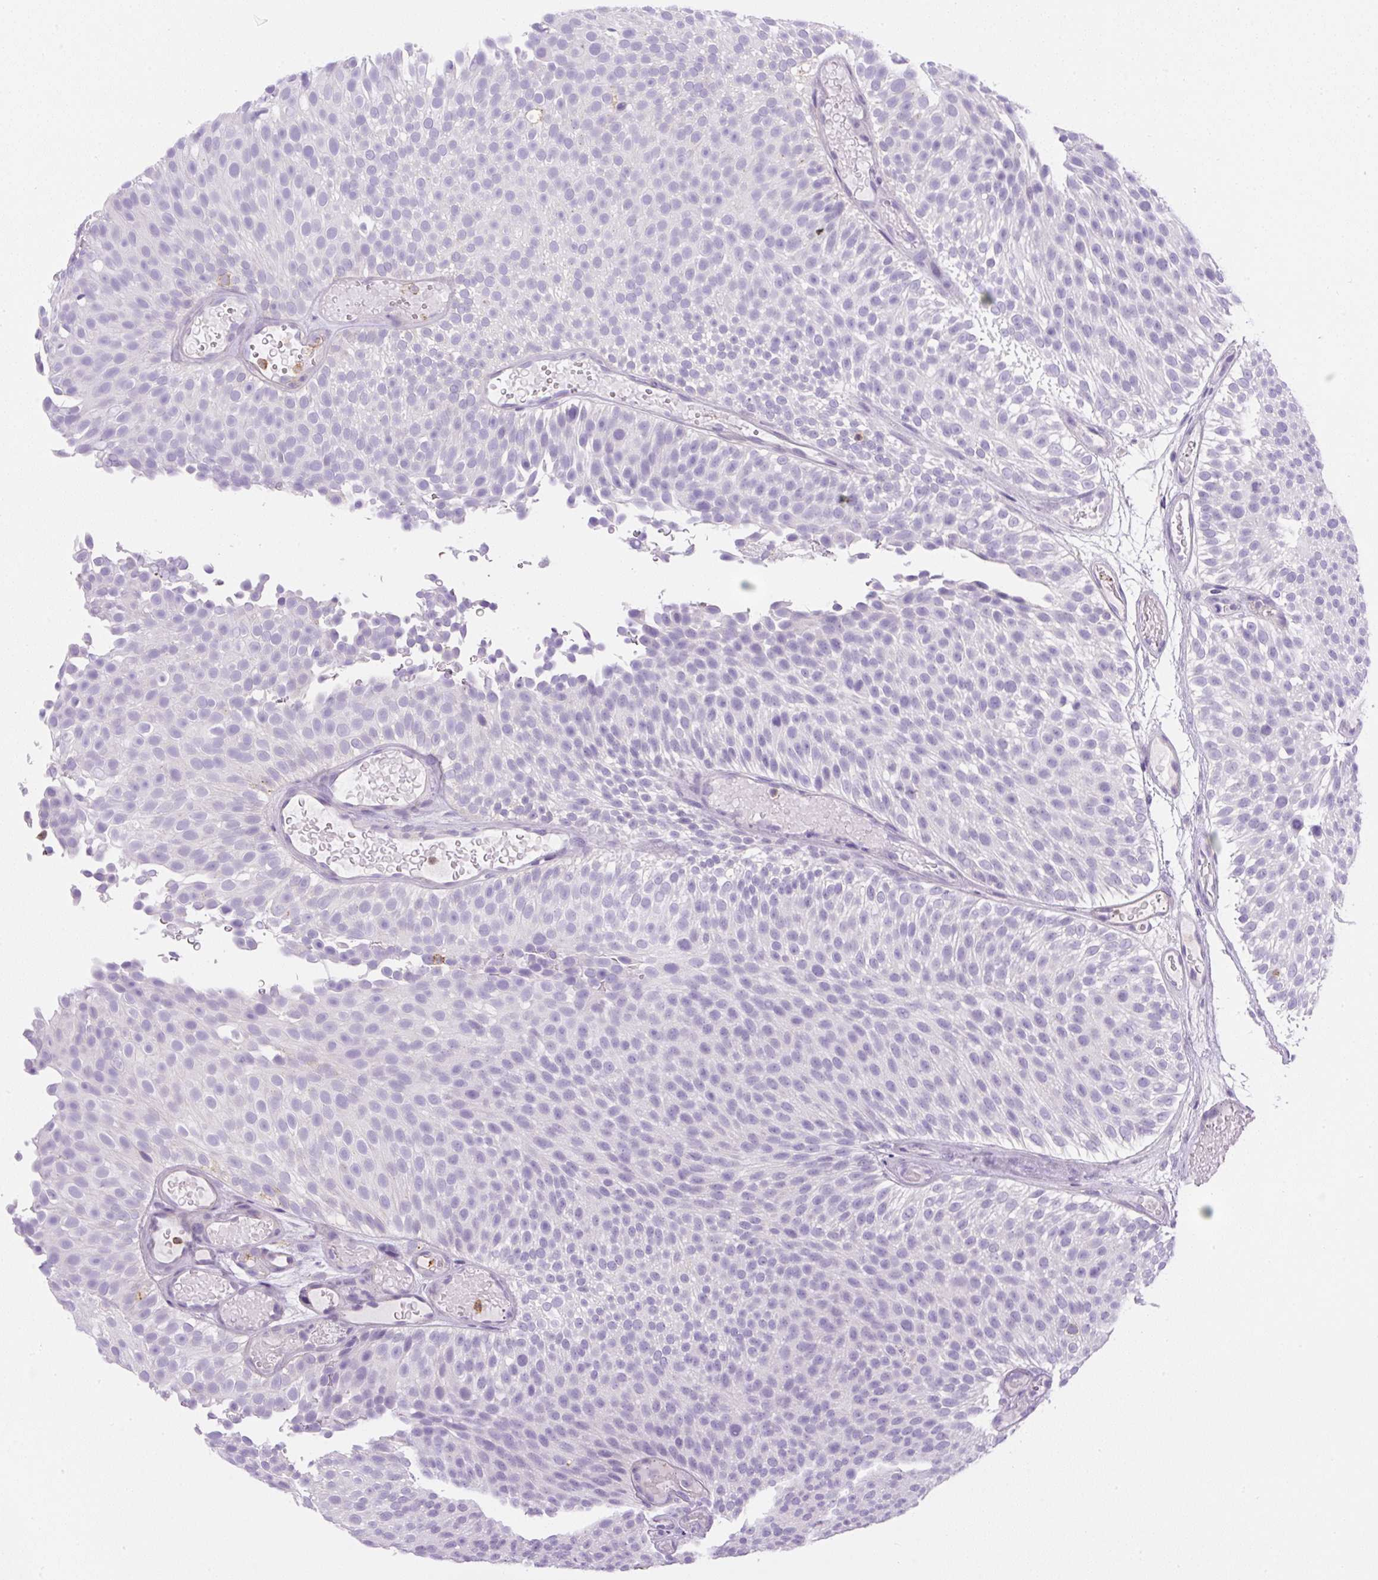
{"staining": {"intensity": "negative", "quantity": "none", "location": "none"}, "tissue": "urothelial cancer", "cell_type": "Tumor cells", "image_type": "cancer", "snomed": [{"axis": "morphology", "description": "Urothelial carcinoma, Low grade"}, {"axis": "topography", "description": "Urinary bladder"}], "caption": "Urothelial cancer stained for a protein using IHC exhibits no positivity tumor cells.", "gene": "PIP5KL1", "patient": {"sex": "male", "age": 78}}